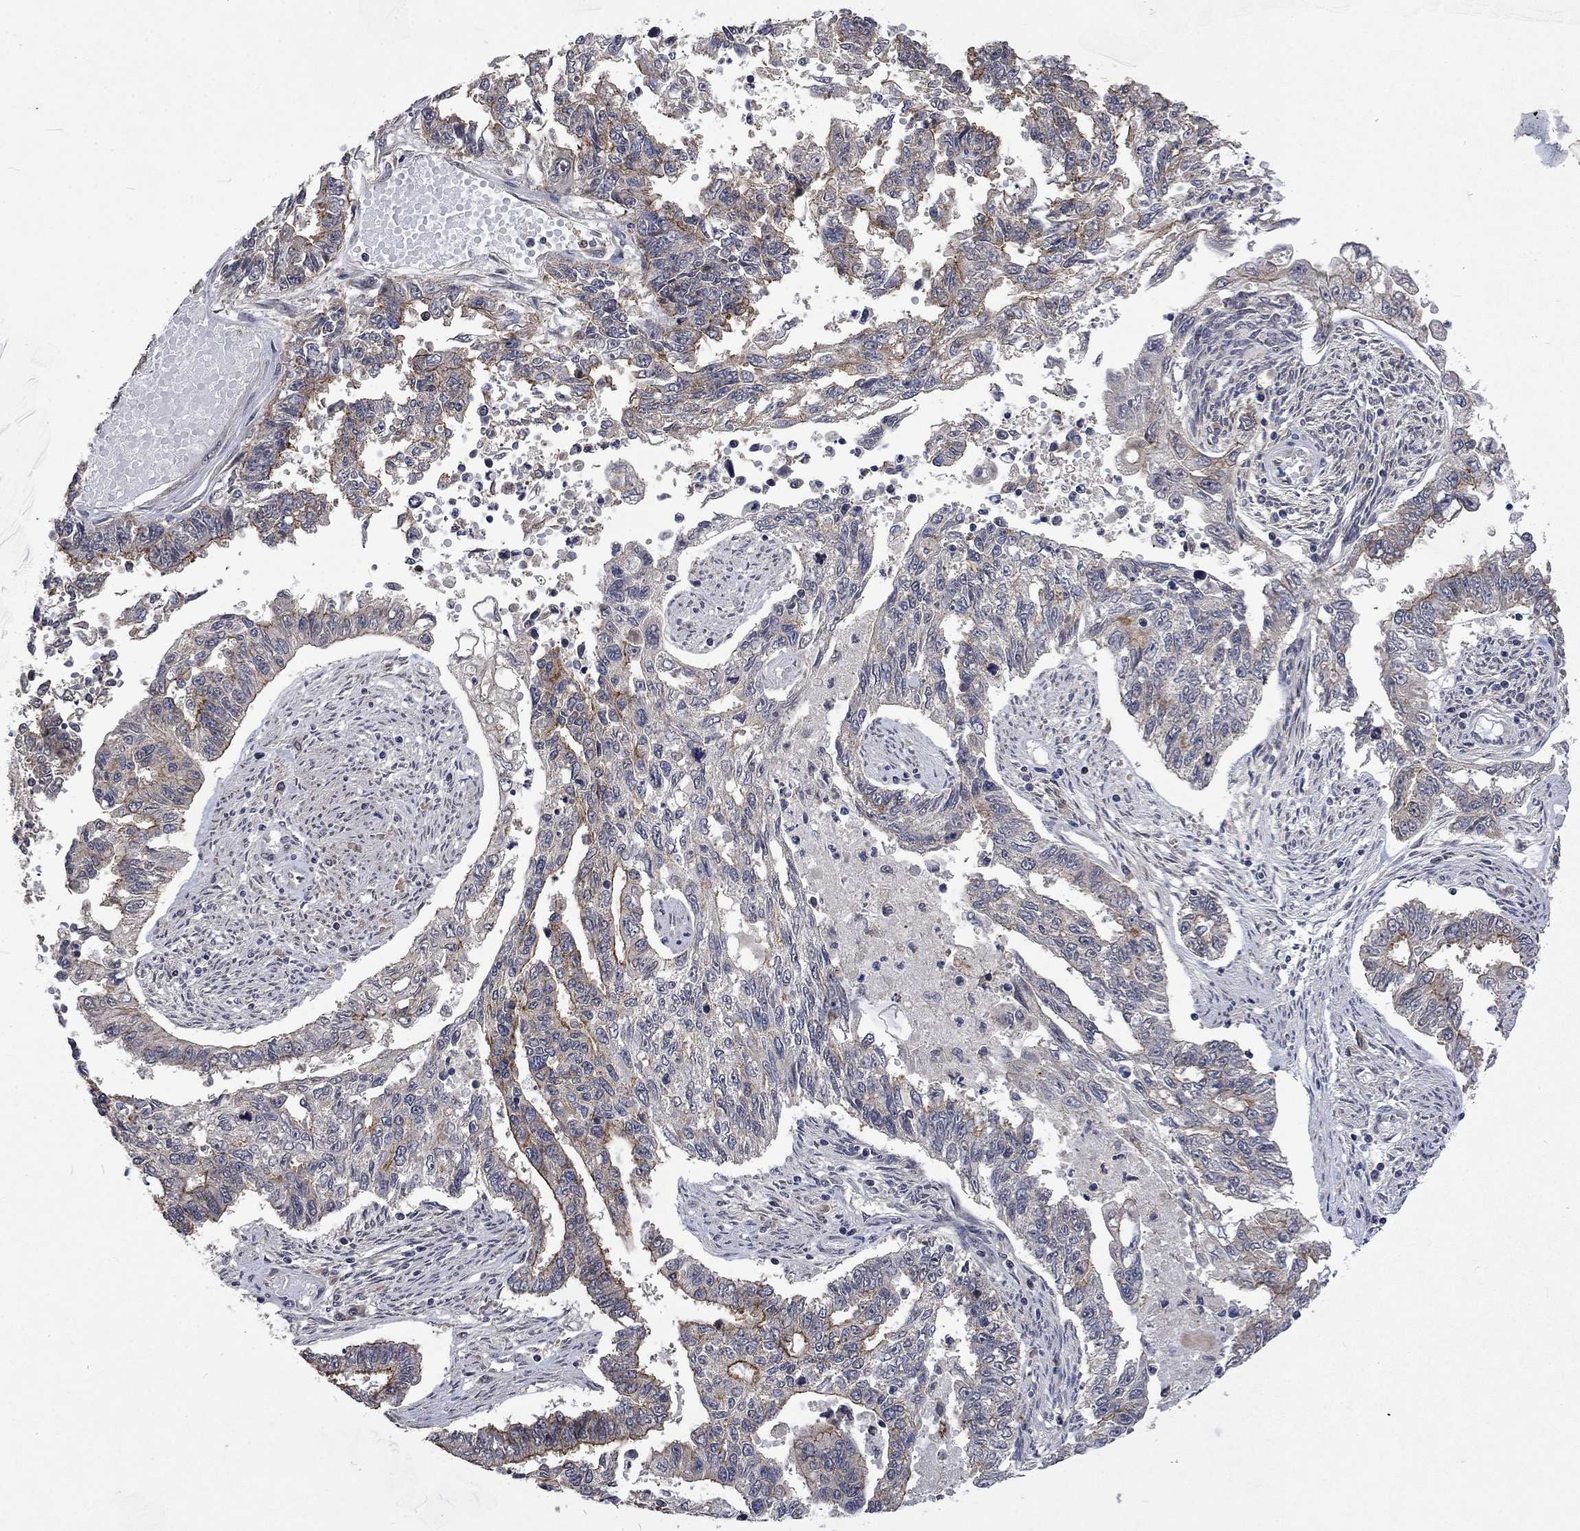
{"staining": {"intensity": "moderate", "quantity": "<25%", "location": "cytoplasmic/membranous"}, "tissue": "endometrial cancer", "cell_type": "Tumor cells", "image_type": "cancer", "snomed": [{"axis": "morphology", "description": "Adenocarcinoma, NOS"}, {"axis": "topography", "description": "Uterus"}], "caption": "Endometrial cancer (adenocarcinoma) tissue reveals moderate cytoplasmic/membranous staining in about <25% of tumor cells, visualized by immunohistochemistry. (DAB (3,3'-diaminobenzidine) = brown stain, brightfield microscopy at high magnification).", "gene": "PPP1R9A", "patient": {"sex": "female", "age": 59}}